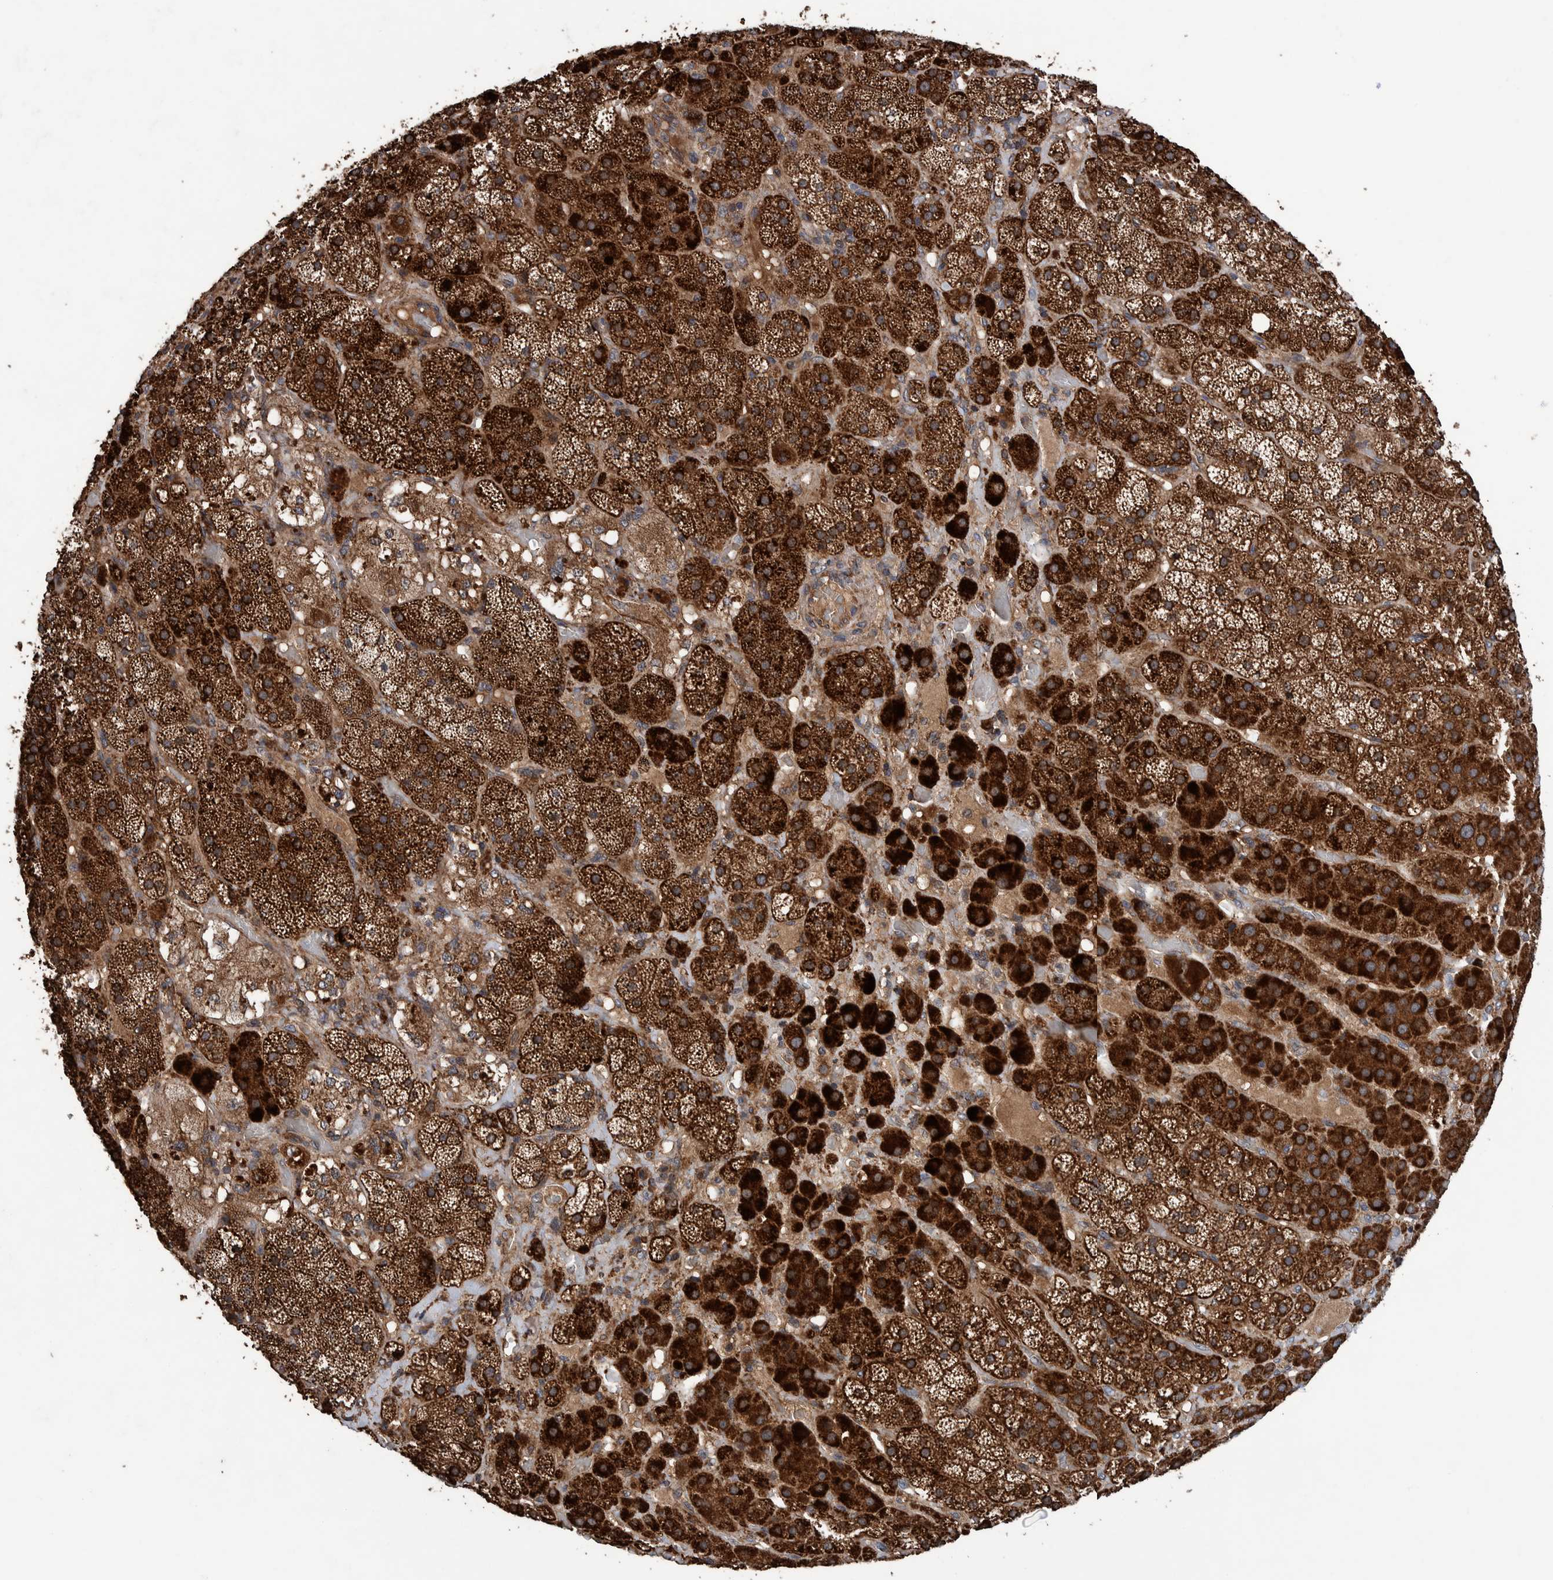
{"staining": {"intensity": "strong", "quantity": ">75%", "location": "cytoplasmic/membranous"}, "tissue": "adrenal gland", "cell_type": "Glandular cells", "image_type": "normal", "snomed": [{"axis": "morphology", "description": "Normal tissue, NOS"}, {"axis": "topography", "description": "Adrenal gland"}], "caption": "Immunohistochemistry (IHC) of unremarkable adrenal gland demonstrates high levels of strong cytoplasmic/membranous staining in about >75% of glandular cells.", "gene": "ENSG00000251537", "patient": {"sex": "male", "age": 57}}